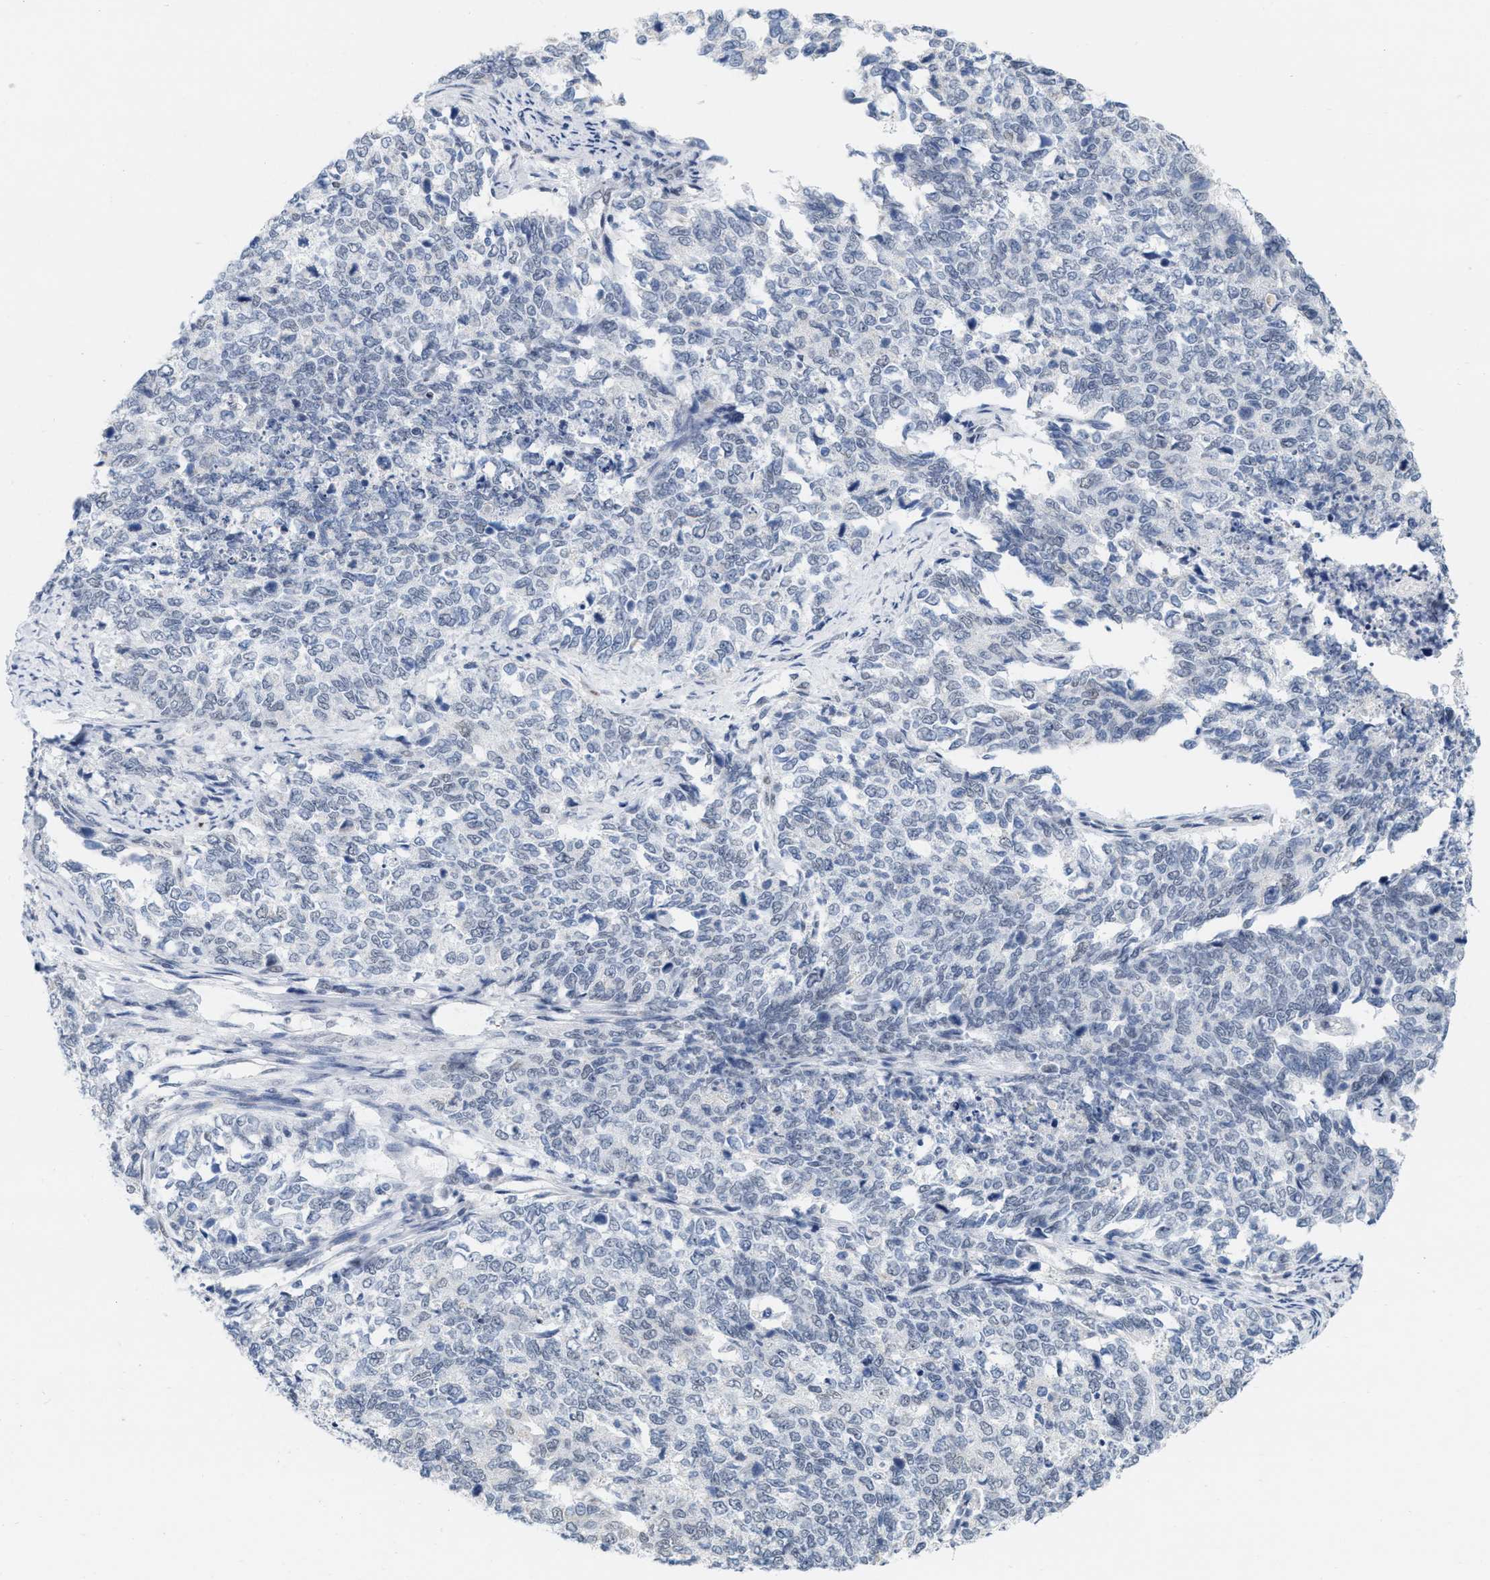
{"staining": {"intensity": "negative", "quantity": "none", "location": "none"}, "tissue": "cervical cancer", "cell_type": "Tumor cells", "image_type": "cancer", "snomed": [{"axis": "morphology", "description": "Squamous cell carcinoma, NOS"}, {"axis": "topography", "description": "Cervix"}], "caption": "Tumor cells show no significant staining in squamous cell carcinoma (cervical).", "gene": "XIRP1", "patient": {"sex": "female", "age": 63}}